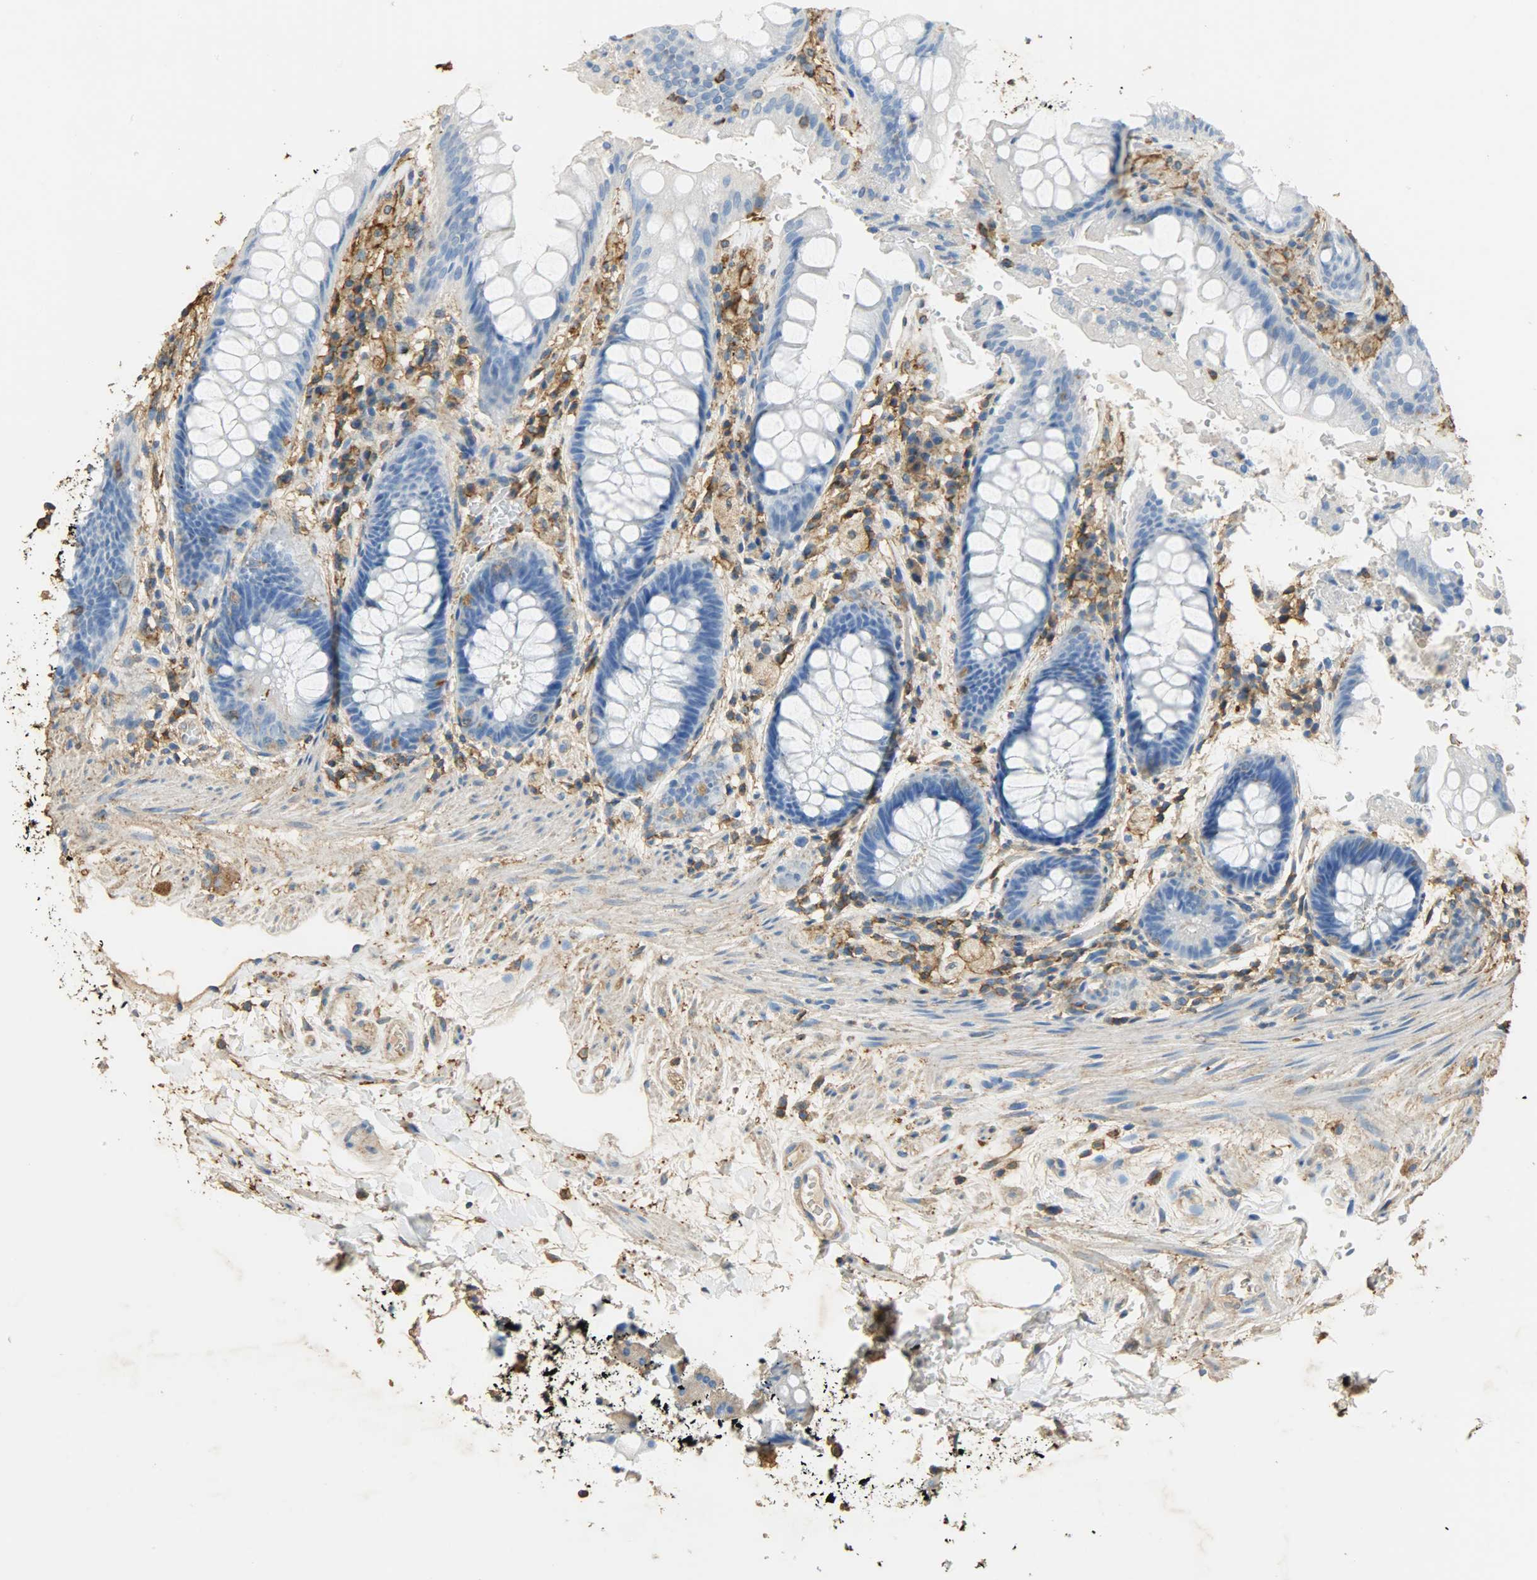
{"staining": {"intensity": "negative", "quantity": "none", "location": "none"}, "tissue": "rectum", "cell_type": "Glandular cells", "image_type": "normal", "snomed": [{"axis": "morphology", "description": "Normal tissue, NOS"}, {"axis": "topography", "description": "Rectum"}], "caption": "Protein analysis of benign rectum exhibits no significant positivity in glandular cells.", "gene": "ANXA6", "patient": {"sex": "female", "age": 46}}